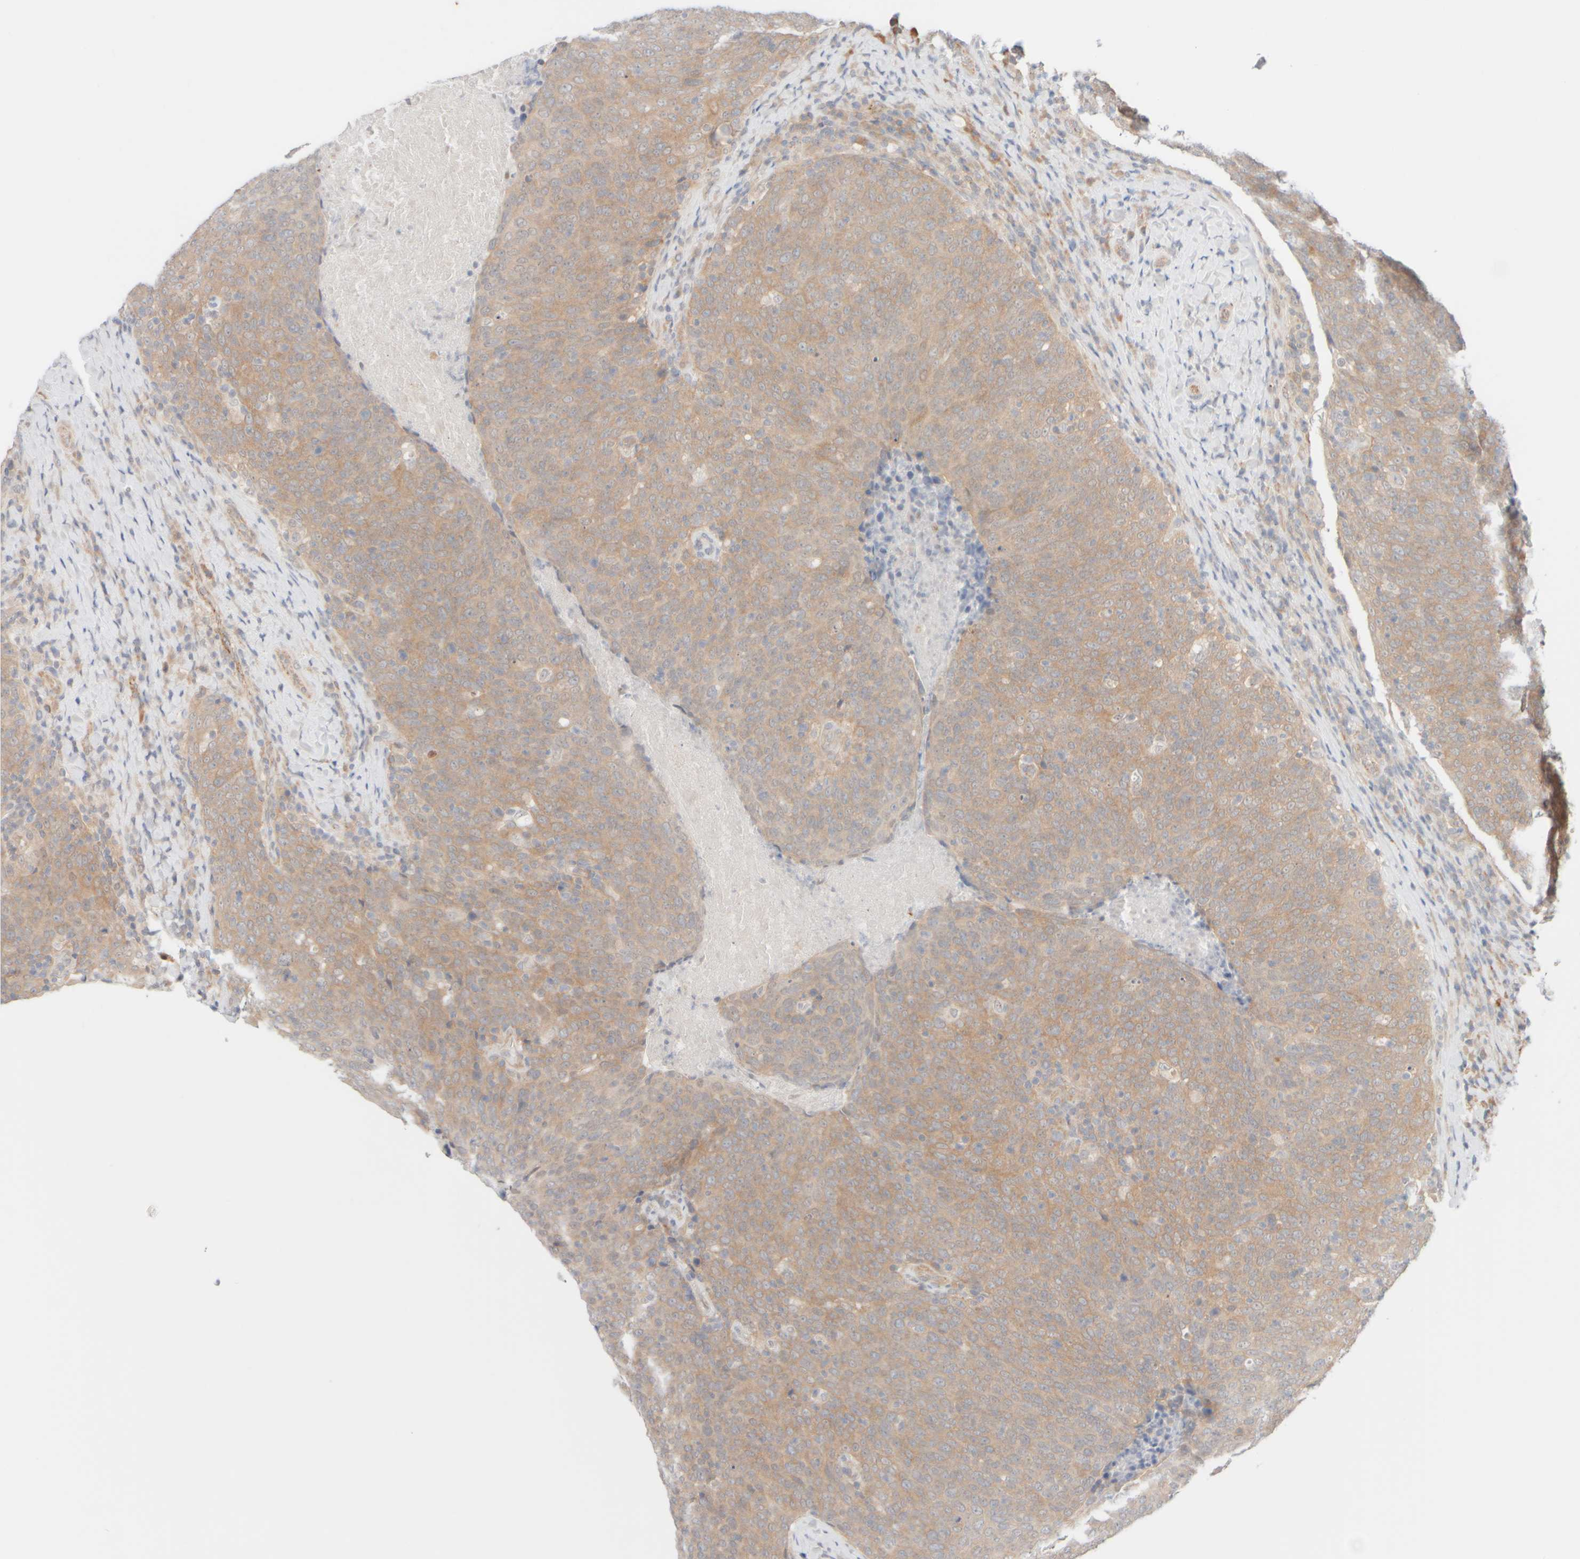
{"staining": {"intensity": "weak", "quantity": ">75%", "location": "cytoplasmic/membranous"}, "tissue": "head and neck cancer", "cell_type": "Tumor cells", "image_type": "cancer", "snomed": [{"axis": "morphology", "description": "Squamous cell carcinoma, NOS"}, {"axis": "morphology", "description": "Squamous cell carcinoma, metastatic, NOS"}, {"axis": "topography", "description": "Lymph node"}, {"axis": "topography", "description": "Head-Neck"}], "caption": "This is a photomicrograph of immunohistochemistry staining of head and neck cancer (squamous cell carcinoma), which shows weak positivity in the cytoplasmic/membranous of tumor cells.", "gene": "UNC13B", "patient": {"sex": "male", "age": 62}}